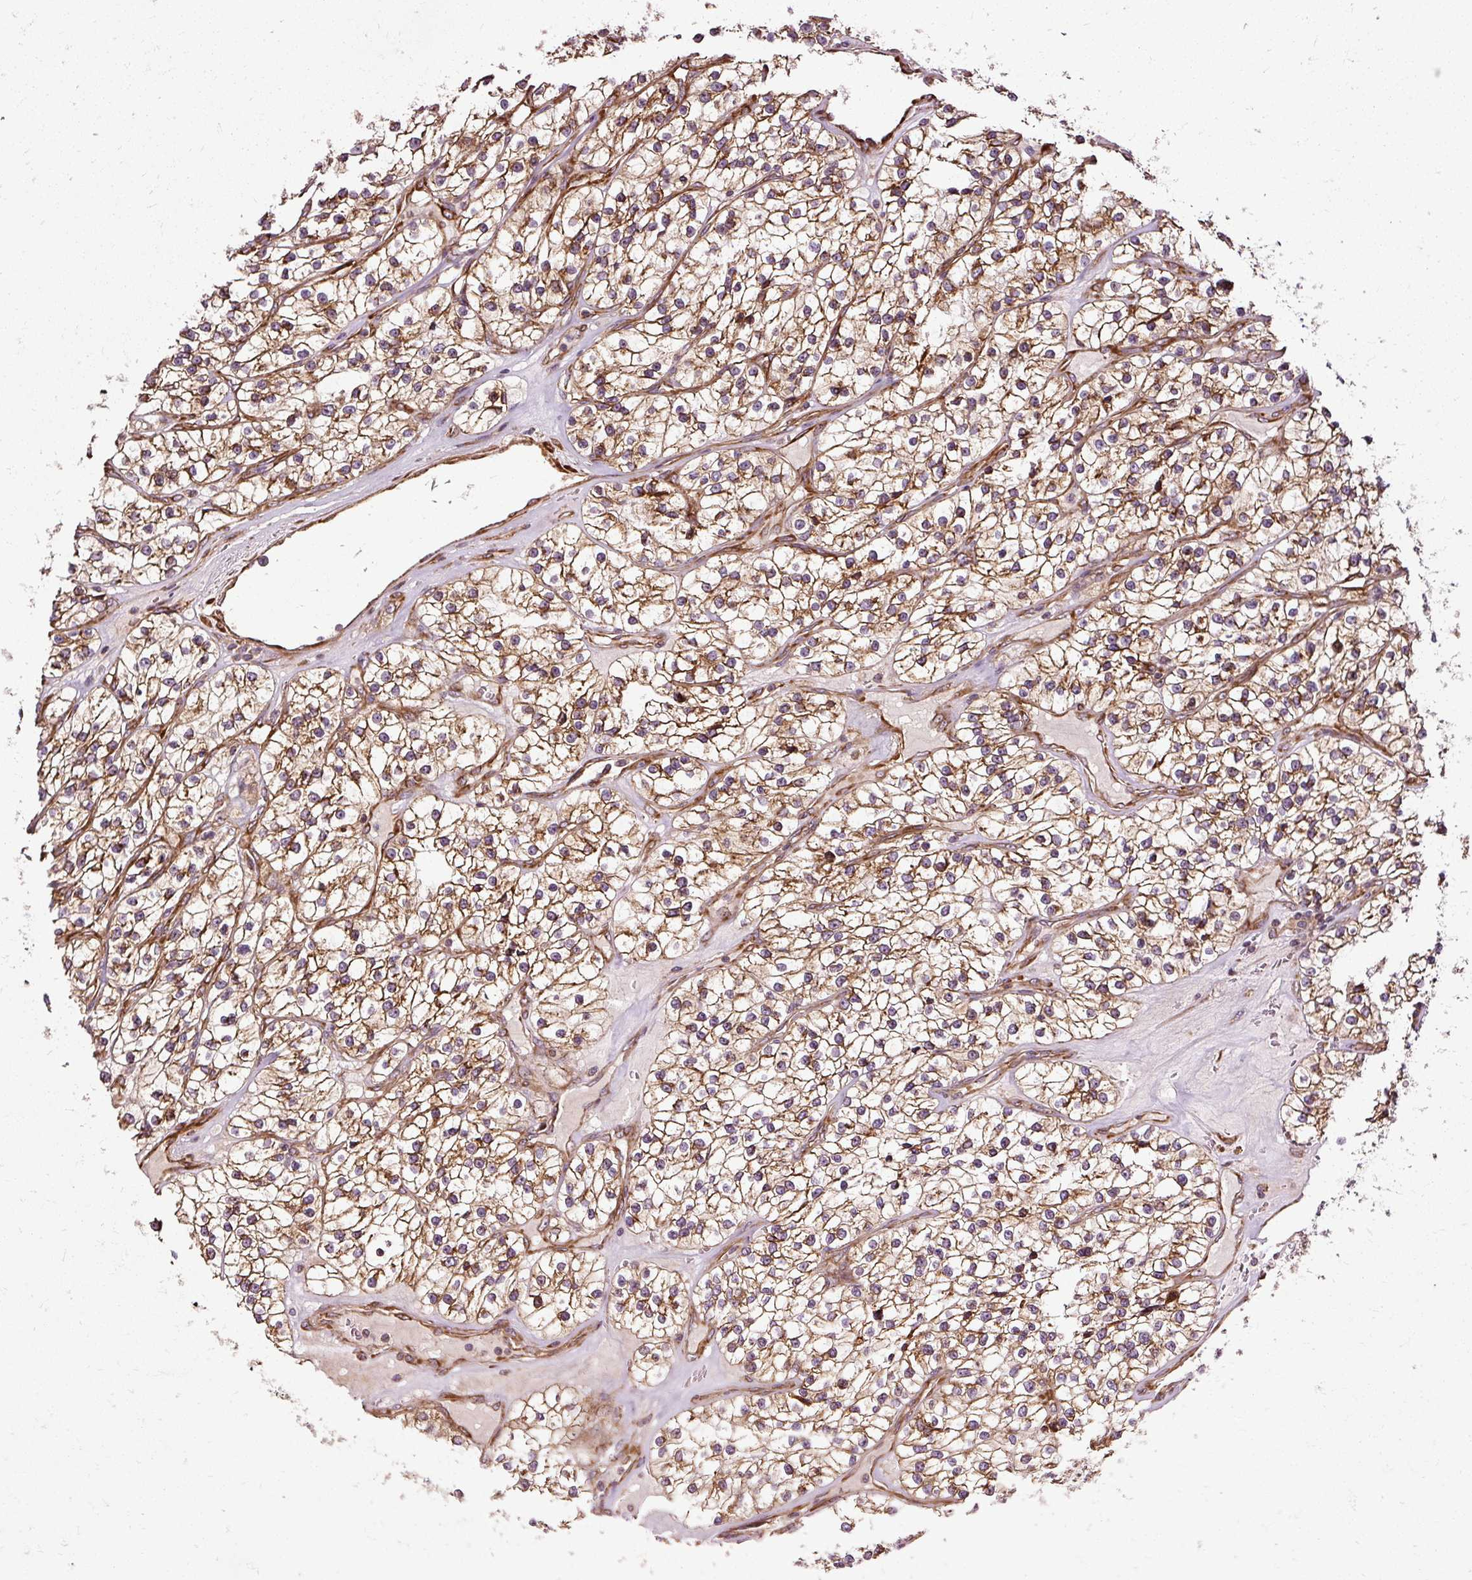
{"staining": {"intensity": "moderate", "quantity": ">75%", "location": "cytoplasmic/membranous"}, "tissue": "renal cancer", "cell_type": "Tumor cells", "image_type": "cancer", "snomed": [{"axis": "morphology", "description": "Adenocarcinoma, NOS"}, {"axis": "topography", "description": "Kidney"}], "caption": "Renal cancer stained for a protein (brown) exhibits moderate cytoplasmic/membranous positive staining in about >75% of tumor cells.", "gene": "ISCU", "patient": {"sex": "female", "age": 57}}